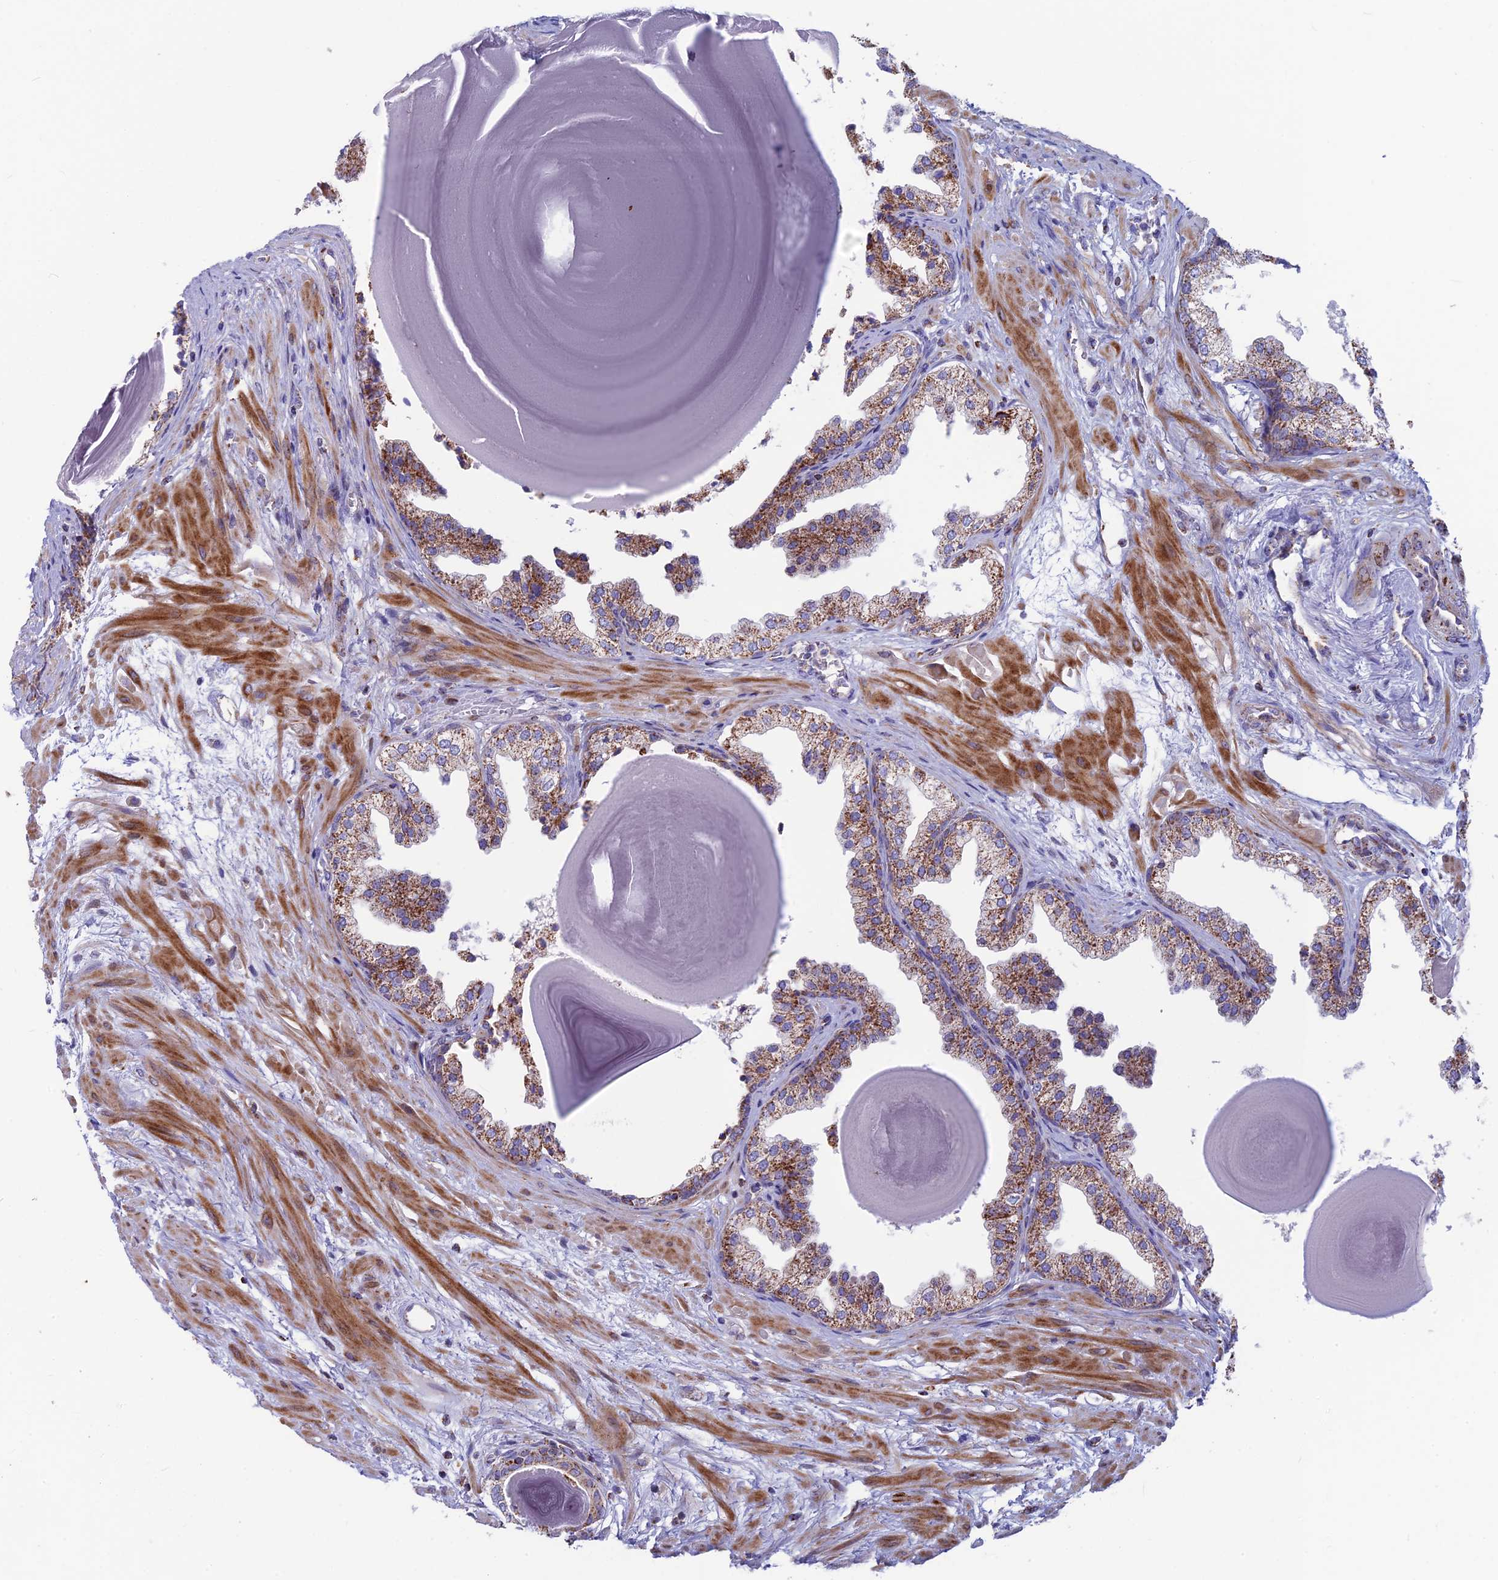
{"staining": {"intensity": "moderate", "quantity": ">75%", "location": "cytoplasmic/membranous"}, "tissue": "prostate", "cell_type": "Glandular cells", "image_type": "normal", "snomed": [{"axis": "morphology", "description": "Normal tissue, NOS"}, {"axis": "topography", "description": "Prostate"}], "caption": "This is an image of IHC staining of unremarkable prostate, which shows moderate staining in the cytoplasmic/membranous of glandular cells.", "gene": "CS", "patient": {"sex": "male", "age": 48}}